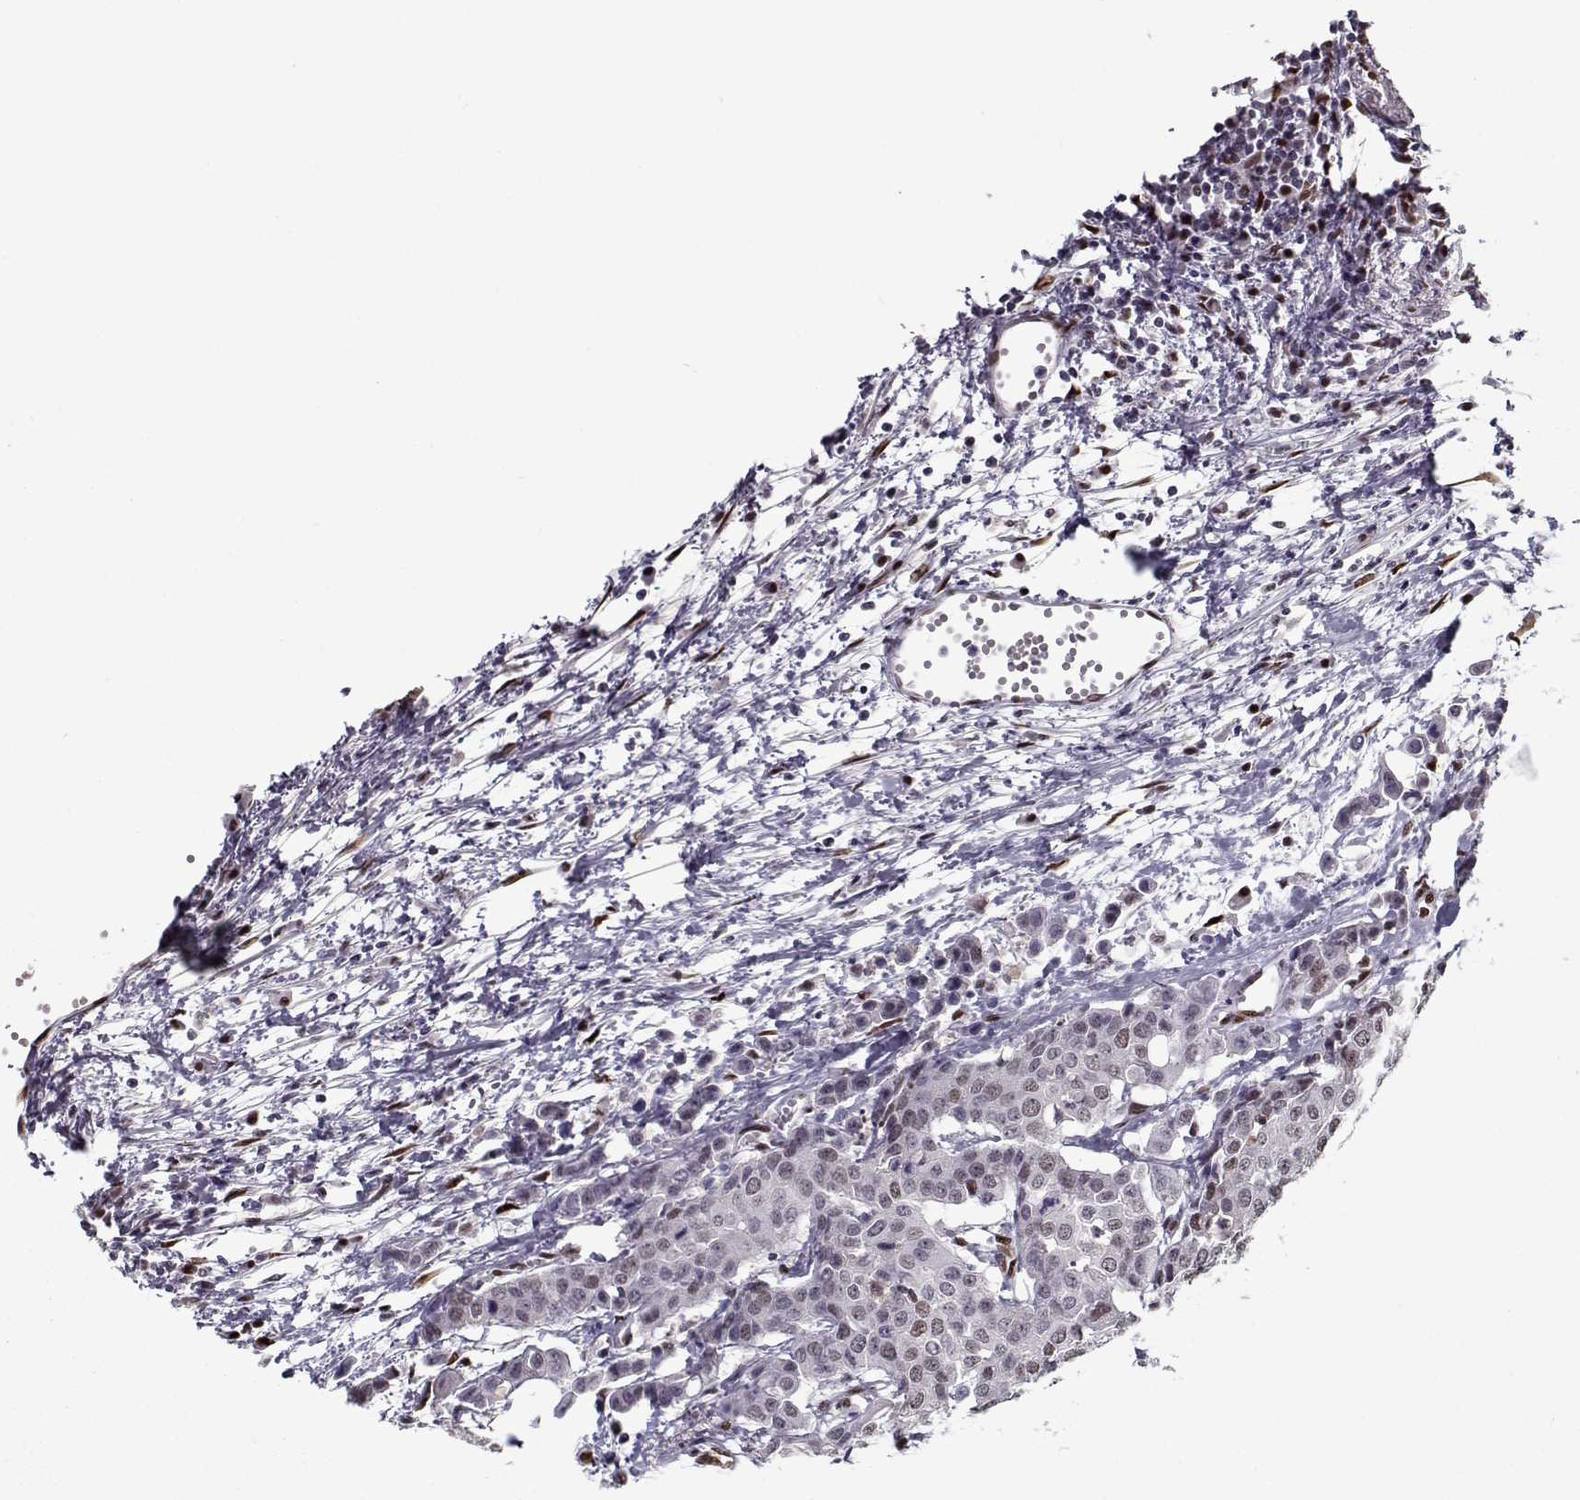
{"staining": {"intensity": "weak", "quantity": "<25%", "location": "nuclear"}, "tissue": "carcinoid", "cell_type": "Tumor cells", "image_type": "cancer", "snomed": [{"axis": "morphology", "description": "Carcinoid, malignant, NOS"}, {"axis": "topography", "description": "Colon"}], "caption": "IHC of carcinoid displays no positivity in tumor cells.", "gene": "PRMT8", "patient": {"sex": "male", "age": 81}}